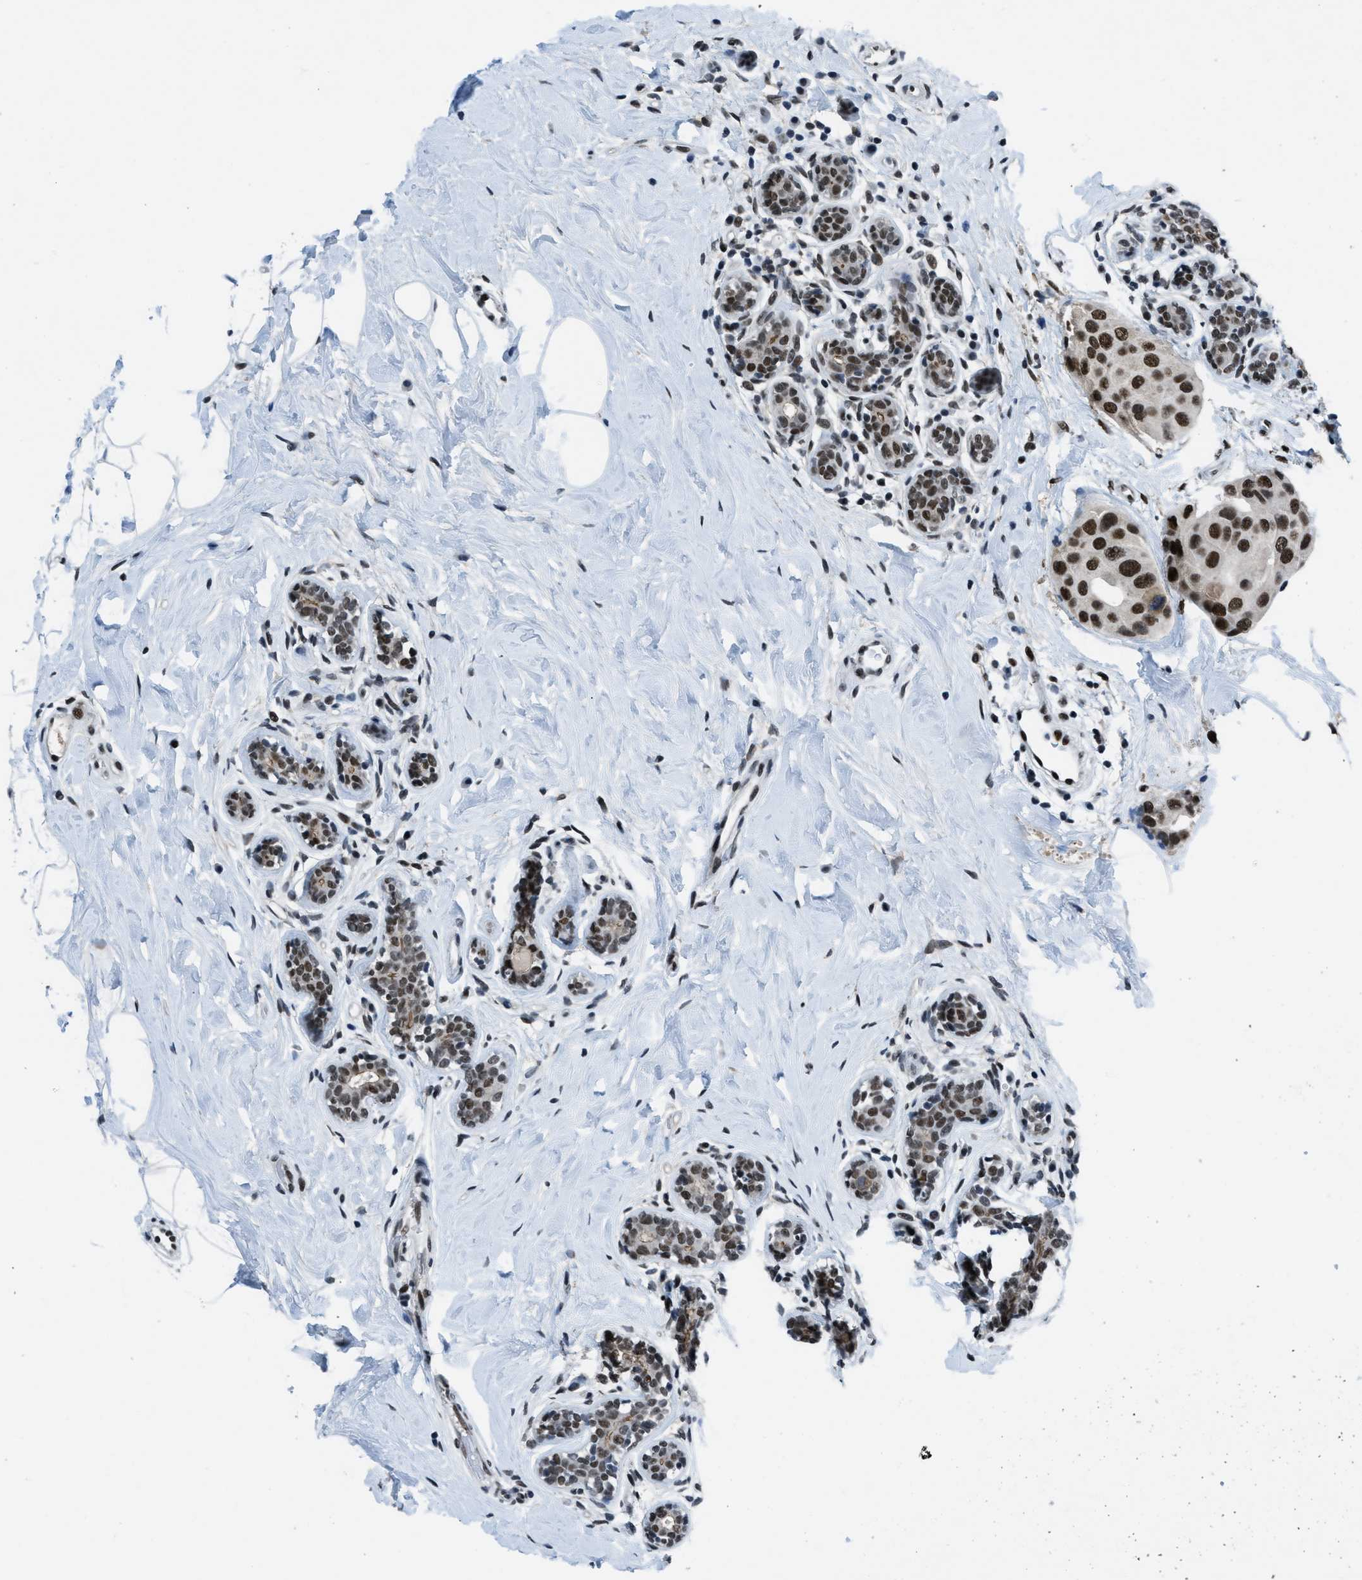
{"staining": {"intensity": "strong", "quantity": ">75%", "location": "nuclear"}, "tissue": "breast cancer", "cell_type": "Tumor cells", "image_type": "cancer", "snomed": [{"axis": "morphology", "description": "Normal tissue, NOS"}, {"axis": "morphology", "description": "Duct carcinoma"}, {"axis": "topography", "description": "Breast"}], "caption": "A brown stain shows strong nuclear staining of a protein in human breast cancer (intraductal carcinoma) tumor cells.", "gene": "GATAD2B", "patient": {"sex": "female", "age": 39}}